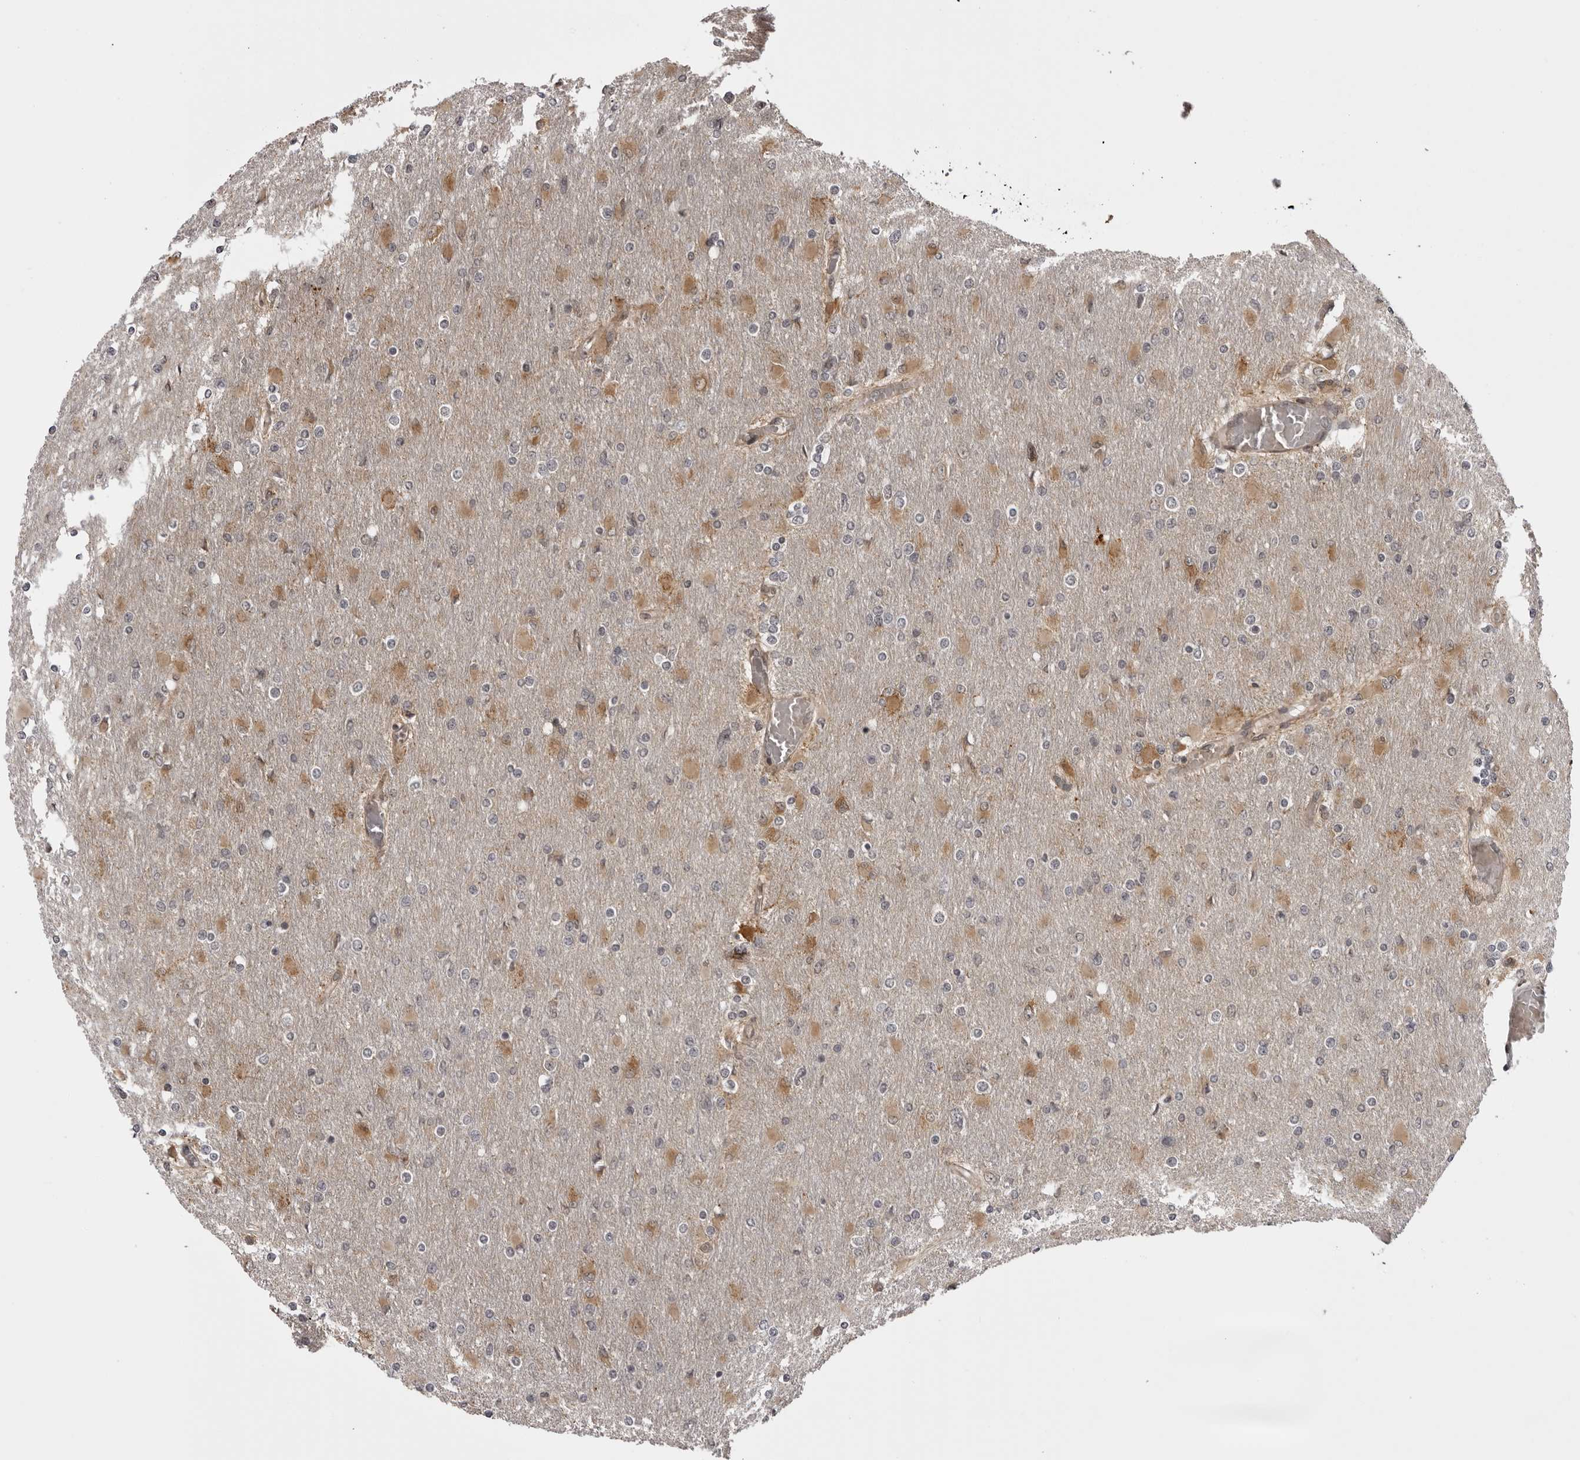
{"staining": {"intensity": "negative", "quantity": "none", "location": "none"}, "tissue": "glioma", "cell_type": "Tumor cells", "image_type": "cancer", "snomed": [{"axis": "morphology", "description": "Glioma, malignant, High grade"}, {"axis": "topography", "description": "Cerebral cortex"}], "caption": "Tumor cells are negative for brown protein staining in glioma.", "gene": "DNAH14", "patient": {"sex": "female", "age": 36}}